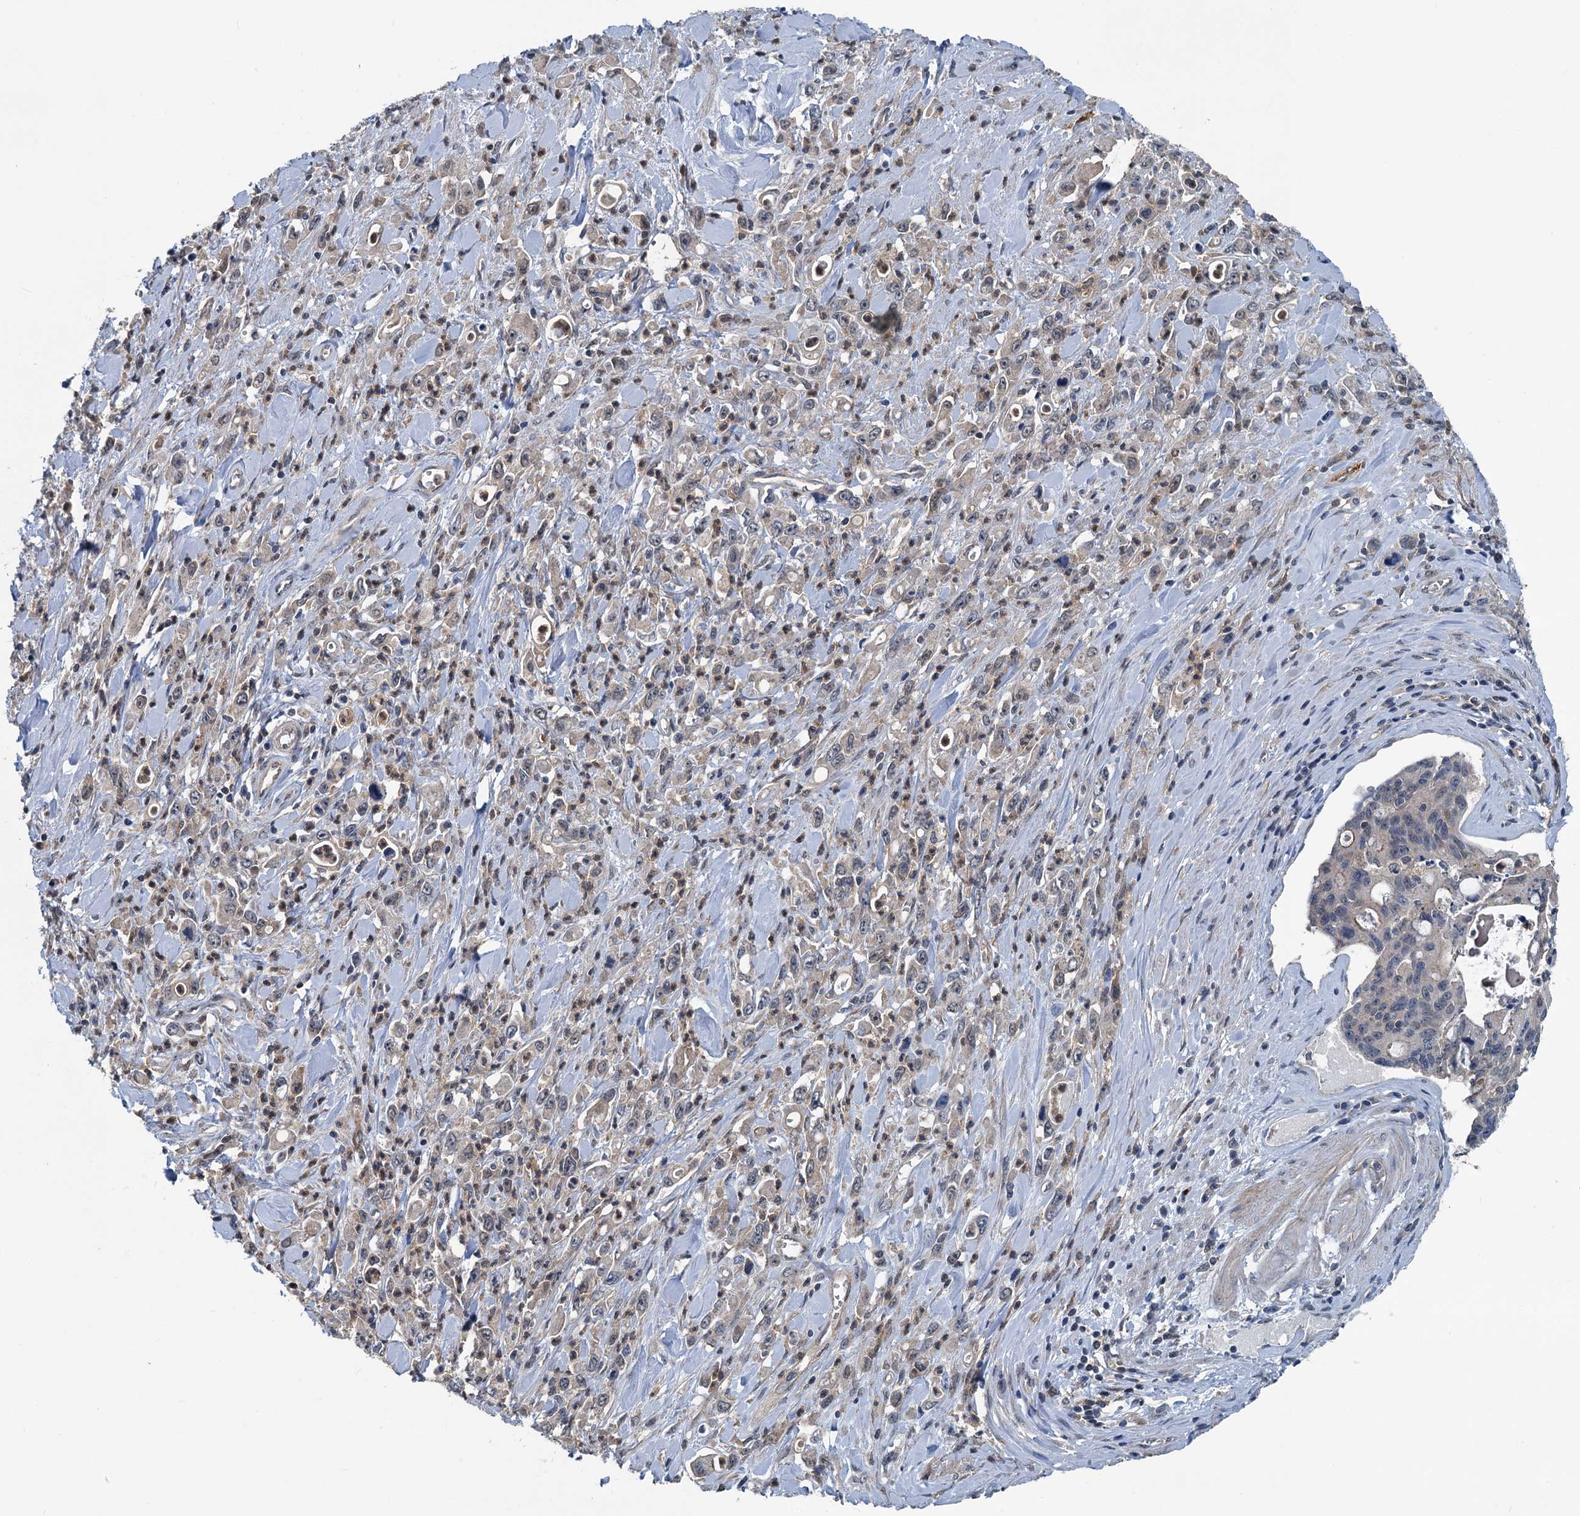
{"staining": {"intensity": "negative", "quantity": "none", "location": "none"}, "tissue": "stomach cancer", "cell_type": "Tumor cells", "image_type": "cancer", "snomed": [{"axis": "morphology", "description": "Adenocarcinoma, NOS"}, {"axis": "topography", "description": "Stomach, lower"}], "caption": "Image shows no significant protein staining in tumor cells of stomach cancer (adenocarcinoma).", "gene": "GCLM", "patient": {"sex": "female", "age": 43}}